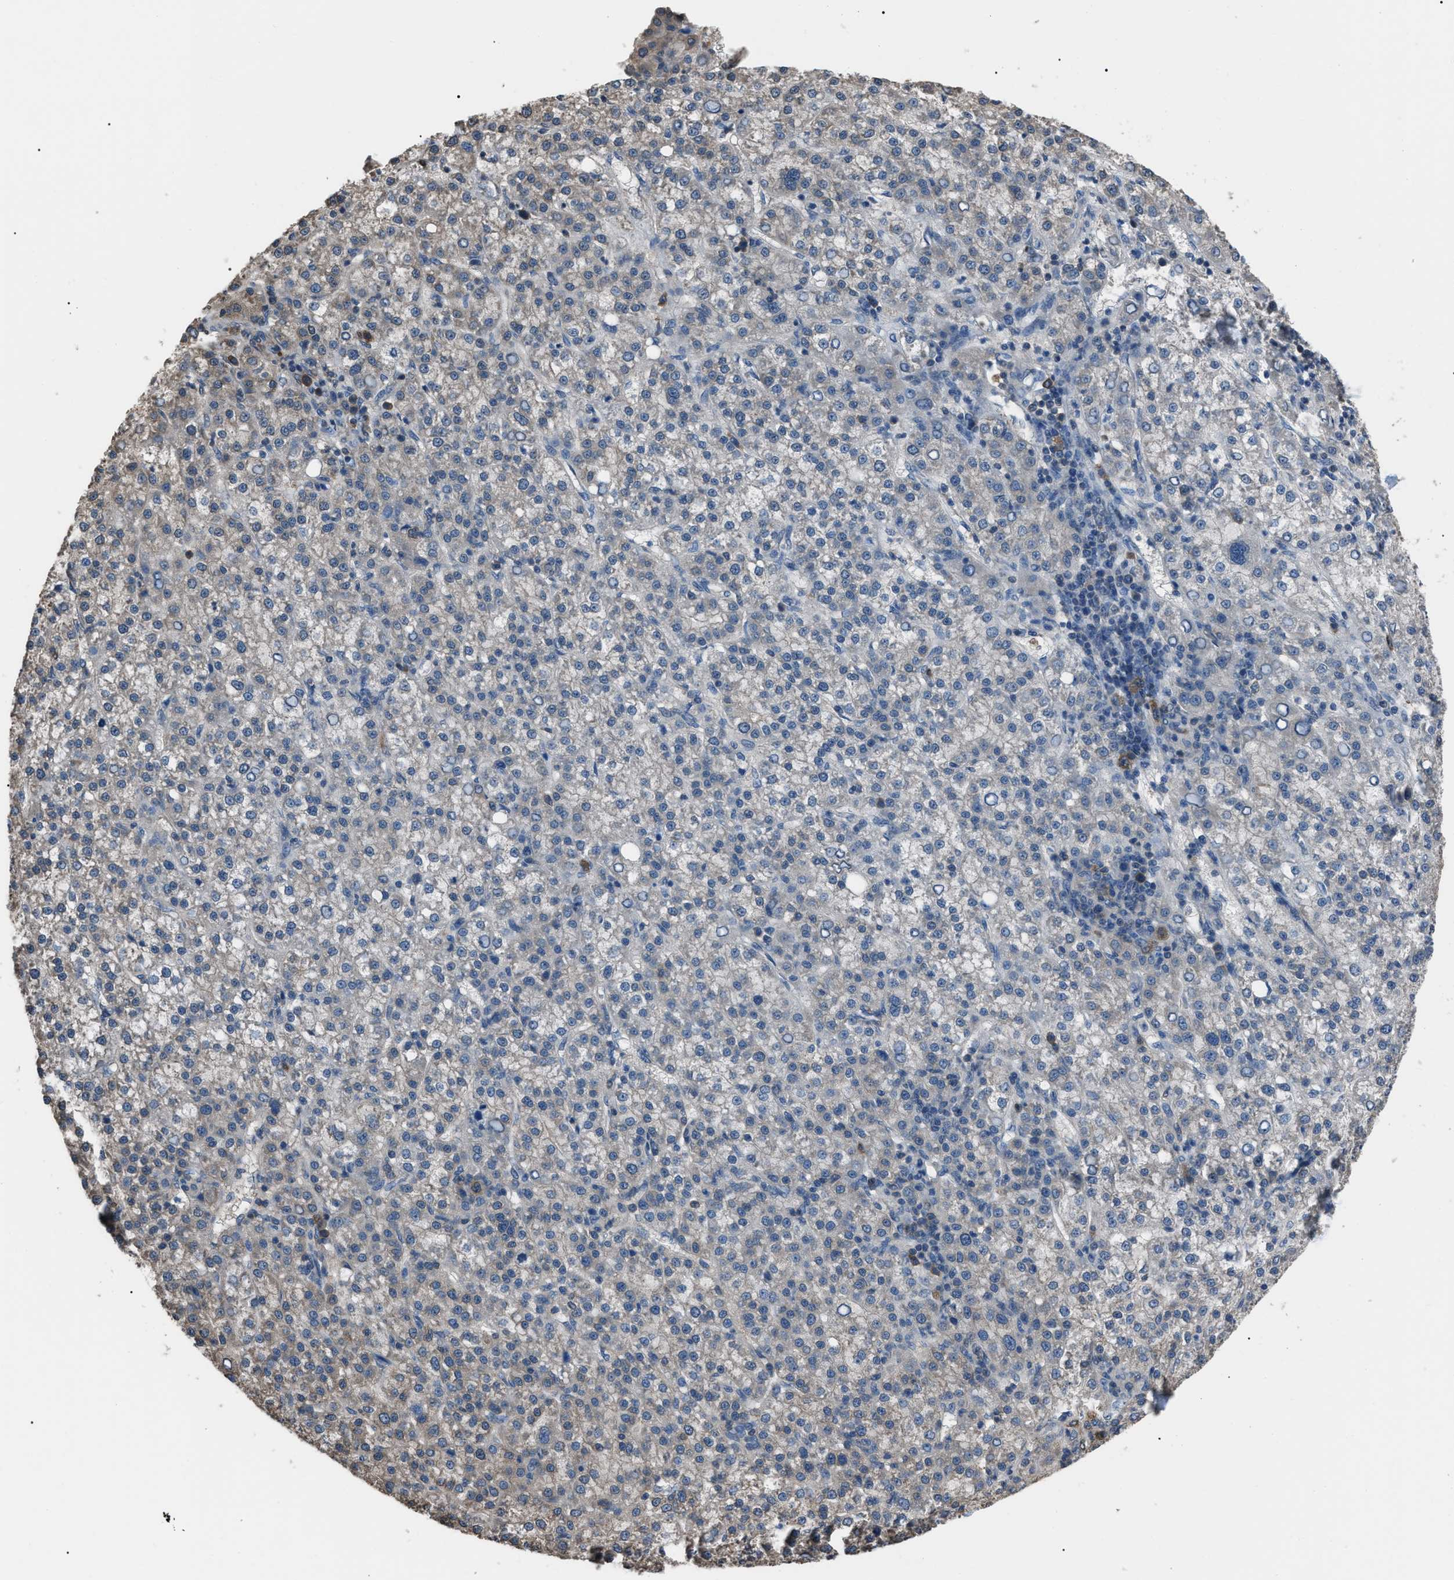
{"staining": {"intensity": "negative", "quantity": "none", "location": "none"}, "tissue": "liver cancer", "cell_type": "Tumor cells", "image_type": "cancer", "snomed": [{"axis": "morphology", "description": "Carcinoma, Hepatocellular, NOS"}, {"axis": "topography", "description": "Liver"}], "caption": "DAB (3,3'-diaminobenzidine) immunohistochemical staining of hepatocellular carcinoma (liver) shows no significant expression in tumor cells.", "gene": "PDCD5", "patient": {"sex": "female", "age": 58}}